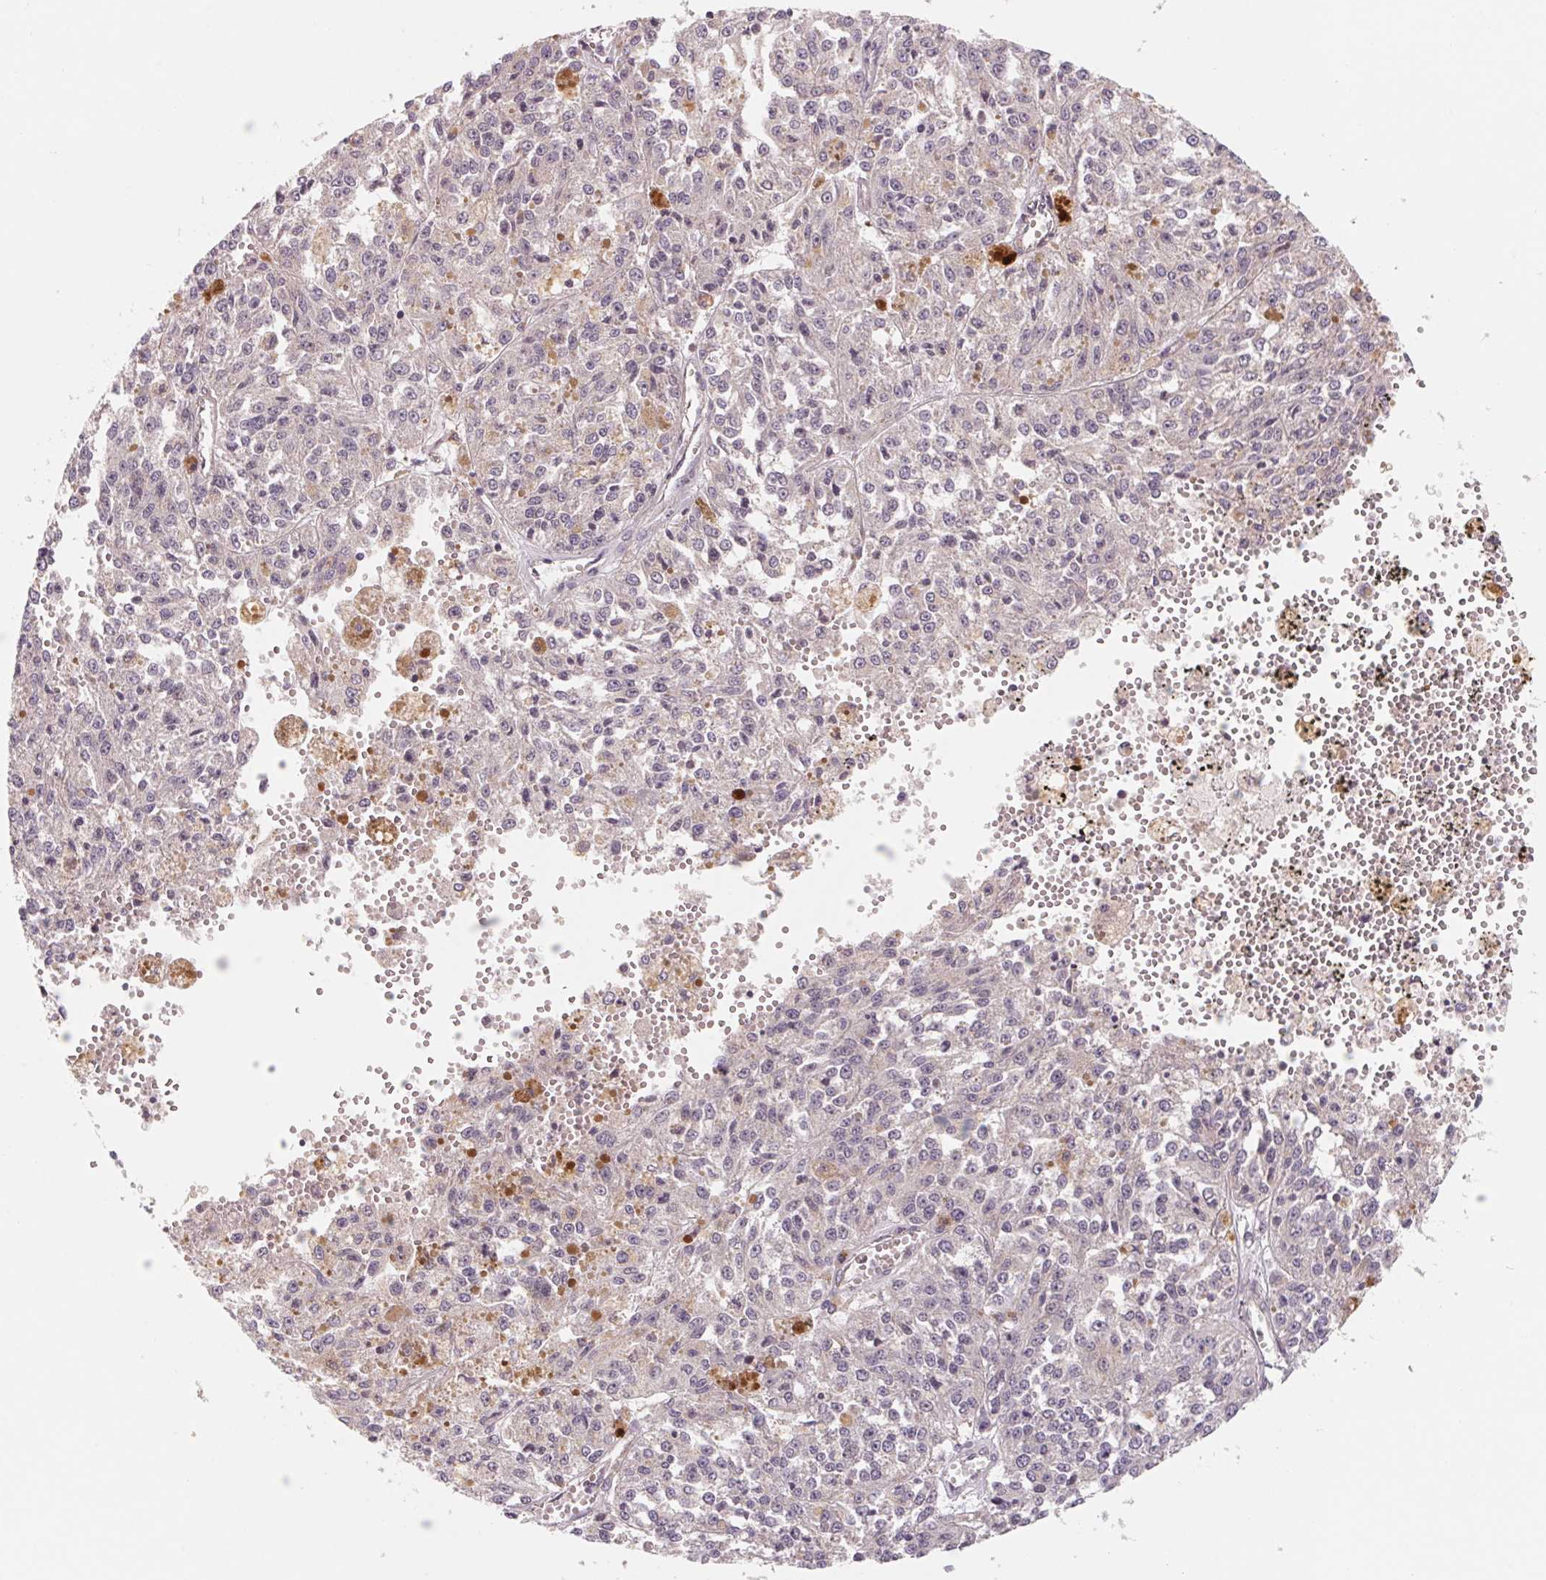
{"staining": {"intensity": "negative", "quantity": "none", "location": "none"}, "tissue": "melanoma", "cell_type": "Tumor cells", "image_type": "cancer", "snomed": [{"axis": "morphology", "description": "Malignant melanoma, Metastatic site"}, {"axis": "topography", "description": "Lymph node"}], "caption": "The image shows no staining of tumor cells in melanoma. The staining is performed using DAB brown chromogen with nuclei counter-stained in using hematoxylin.", "gene": "CCDC112", "patient": {"sex": "female", "age": 64}}